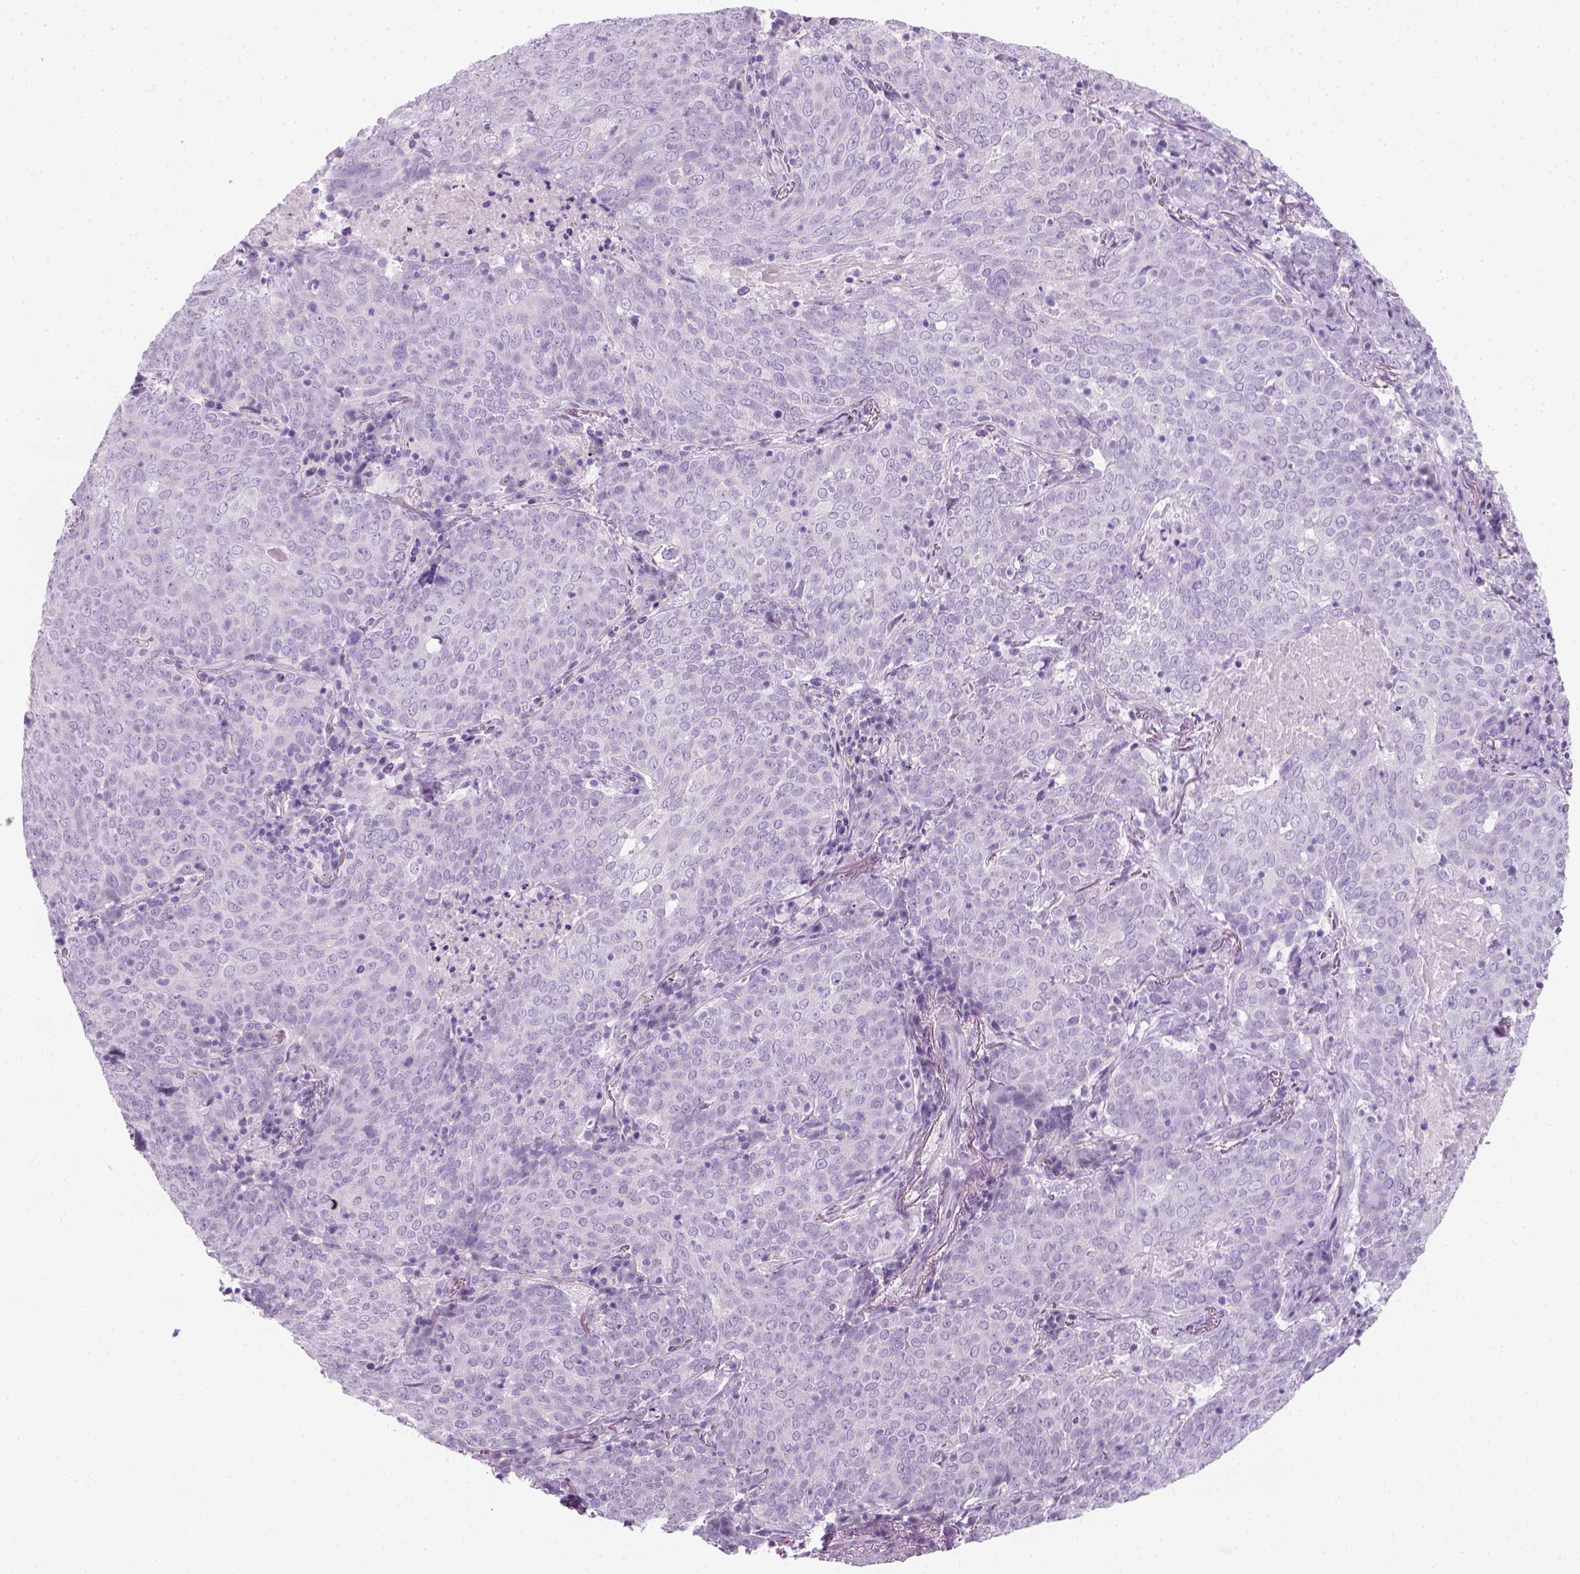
{"staining": {"intensity": "negative", "quantity": "none", "location": "none"}, "tissue": "lung cancer", "cell_type": "Tumor cells", "image_type": "cancer", "snomed": [{"axis": "morphology", "description": "Squamous cell carcinoma, NOS"}, {"axis": "topography", "description": "Lung"}], "caption": "Tumor cells show no significant protein positivity in lung cancer.", "gene": "SLC12A5", "patient": {"sex": "male", "age": 82}}